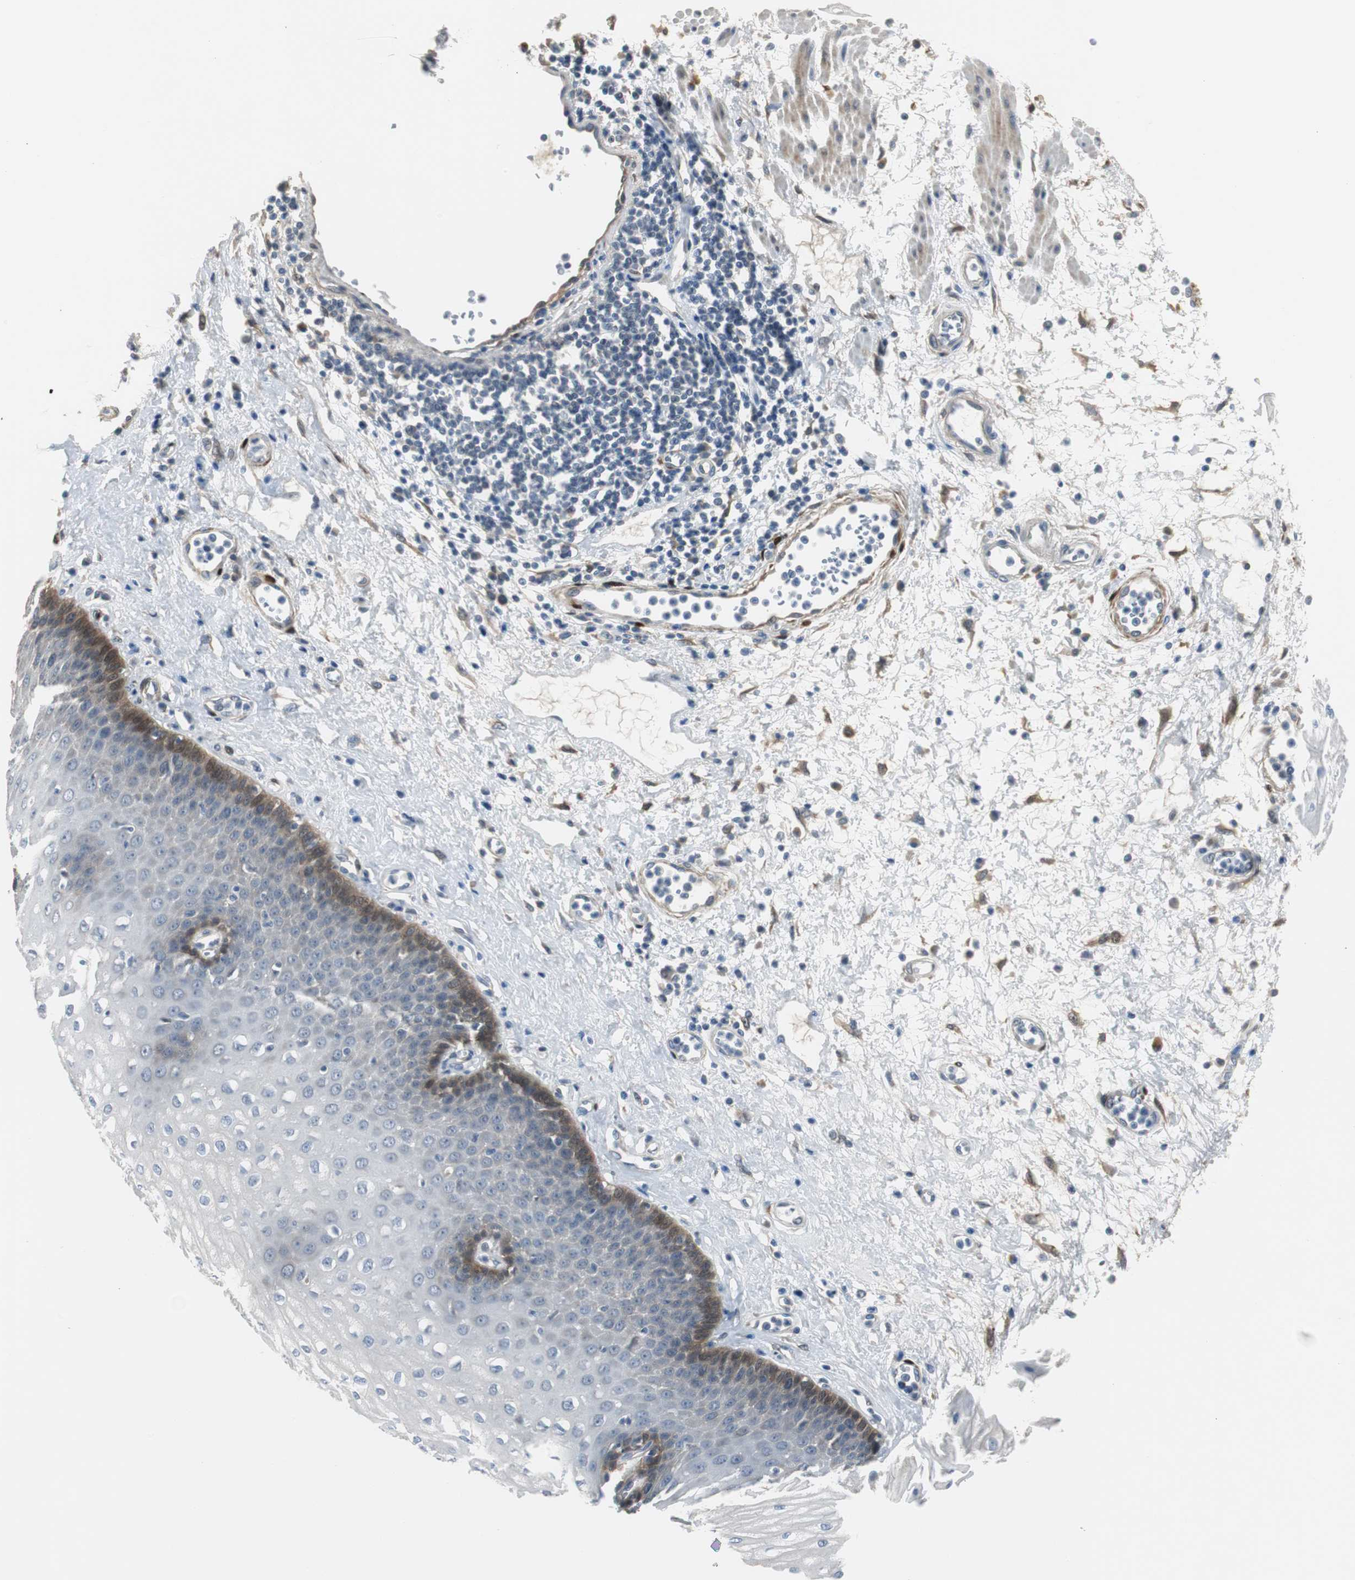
{"staining": {"intensity": "moderate", "quantity": "<25%", "location": "cytoplasmic/membranous"}, "tissue": "esophagus", "cell_type": "Squamous epithelial cells", "image_type": "normal", "snomed": [{"axis": "morphology", "description": "Normal tissue, NOS"}, {"axis": "morphology", "description": "Squamous cell carcinoma, NOS"}, {"axis": "topography", "description": "Esophagus"}], "caption": "IHC micrograph of unremarkable human esophagus stained for a protein (brown), which exhibits low levels of moderate cytoplasmic/membranous expression in about <25% of squamous epithelial cells.", "gene": "FHL2", "patient": {"sex": "male", "age": 65}}